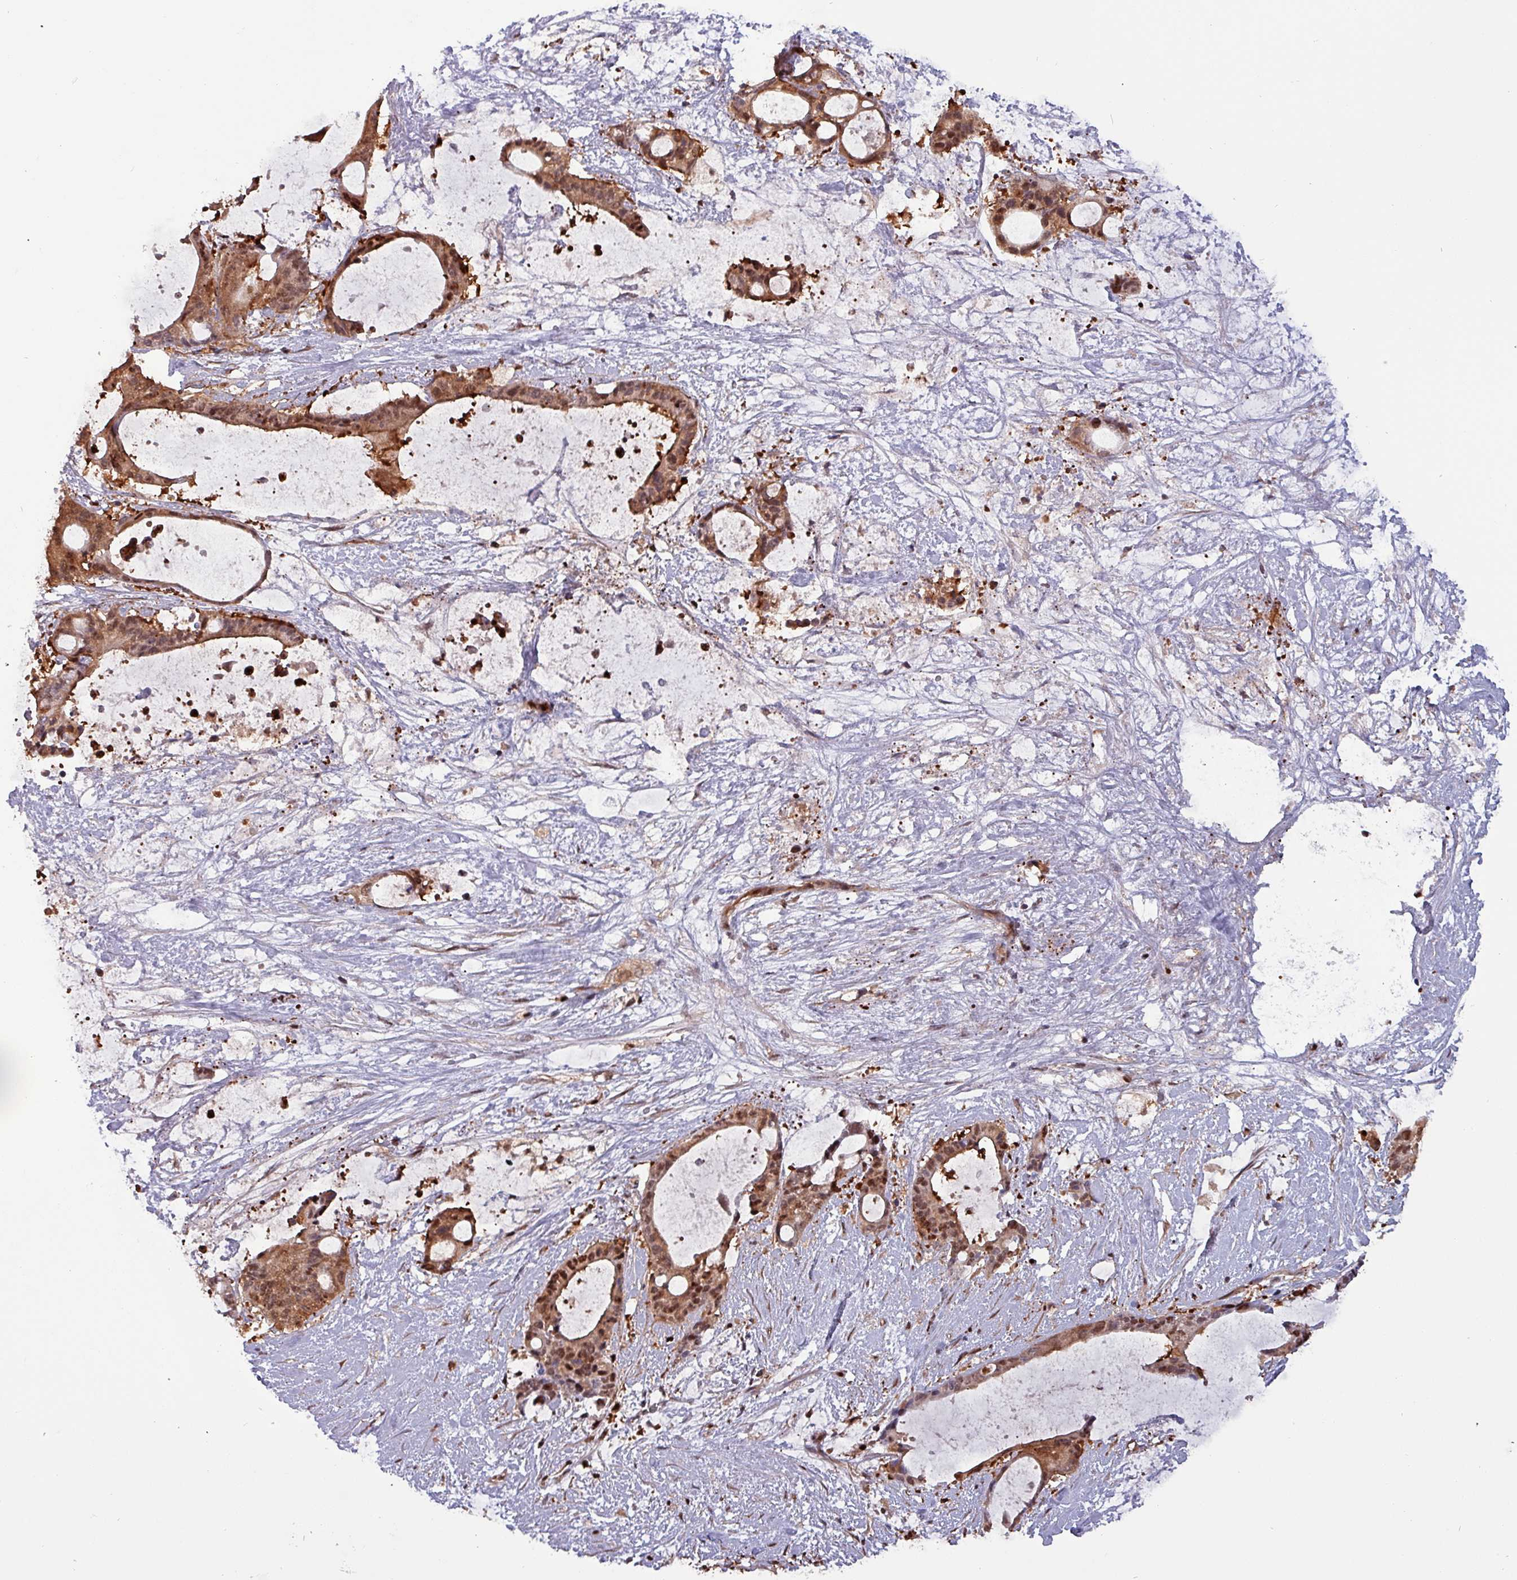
{"staining": {"intensity": "moderate", "quantity": ">75%", "location": "cytoplasmic/membranous,nuclear"}, "tissue": "liver cancer", "cell_type": "Tumor cells", "image_type": "cancer", "snomed": [{"axis": "morphology", "description": "Normal tissue, NOS"}, {"axis": "morphology", "description": "Cholangiocarcinoma"}, {"axis": "topography", "description": "Liver"}, {"axis": "topography", "description": "Peripheral nerve tissue"}], "caption": "DAB (3,3'-diaminobenzidine) immunohistochemical staining of human liver cancer displays moderate cytoplasmic/membranous and nuclear protein positivity in approximately >75% of tumor cells.", "gene": "PSMB8", "patient": {"sex": "female", "age": 73}}